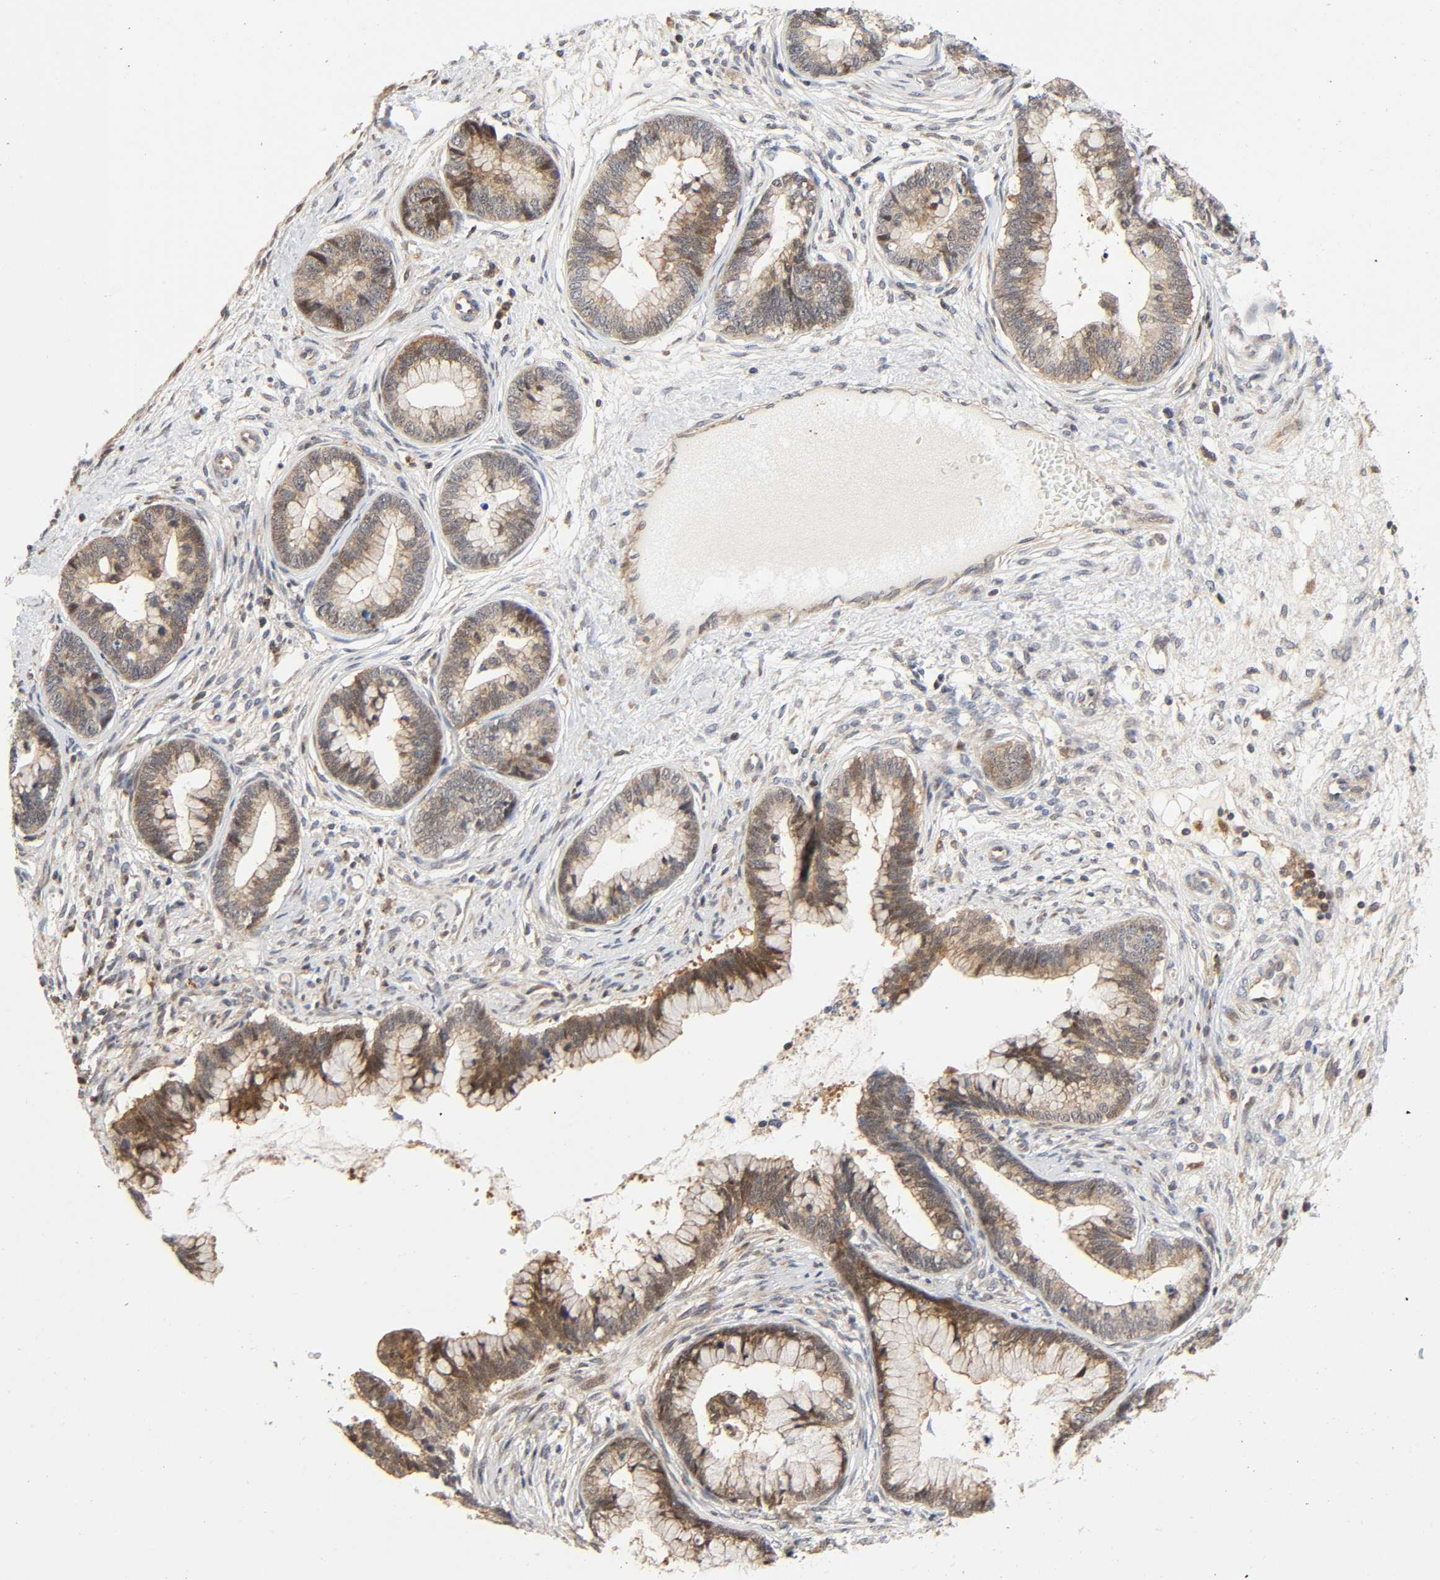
{"staining": {"intensity": "weak", "quantity": ">75%", "location": "cytoplasmic/membranous"}, "tissue": "cervical cancer", "cell_type": "Tumor cells", "image_type": "cancer", "snomed": [{"axis": "morphology", "description": "Adenocarcinoma, NOS"}, {"axis": "topography", "description": "Cervix"}], "caption": "Tumor cells show low levels of weak cytoplasmic/membranous expression in about >75% of cells in cervical adenocarcinoma.", "gene": "CASP9", "patient": {"sex": "female", "age": 44}}